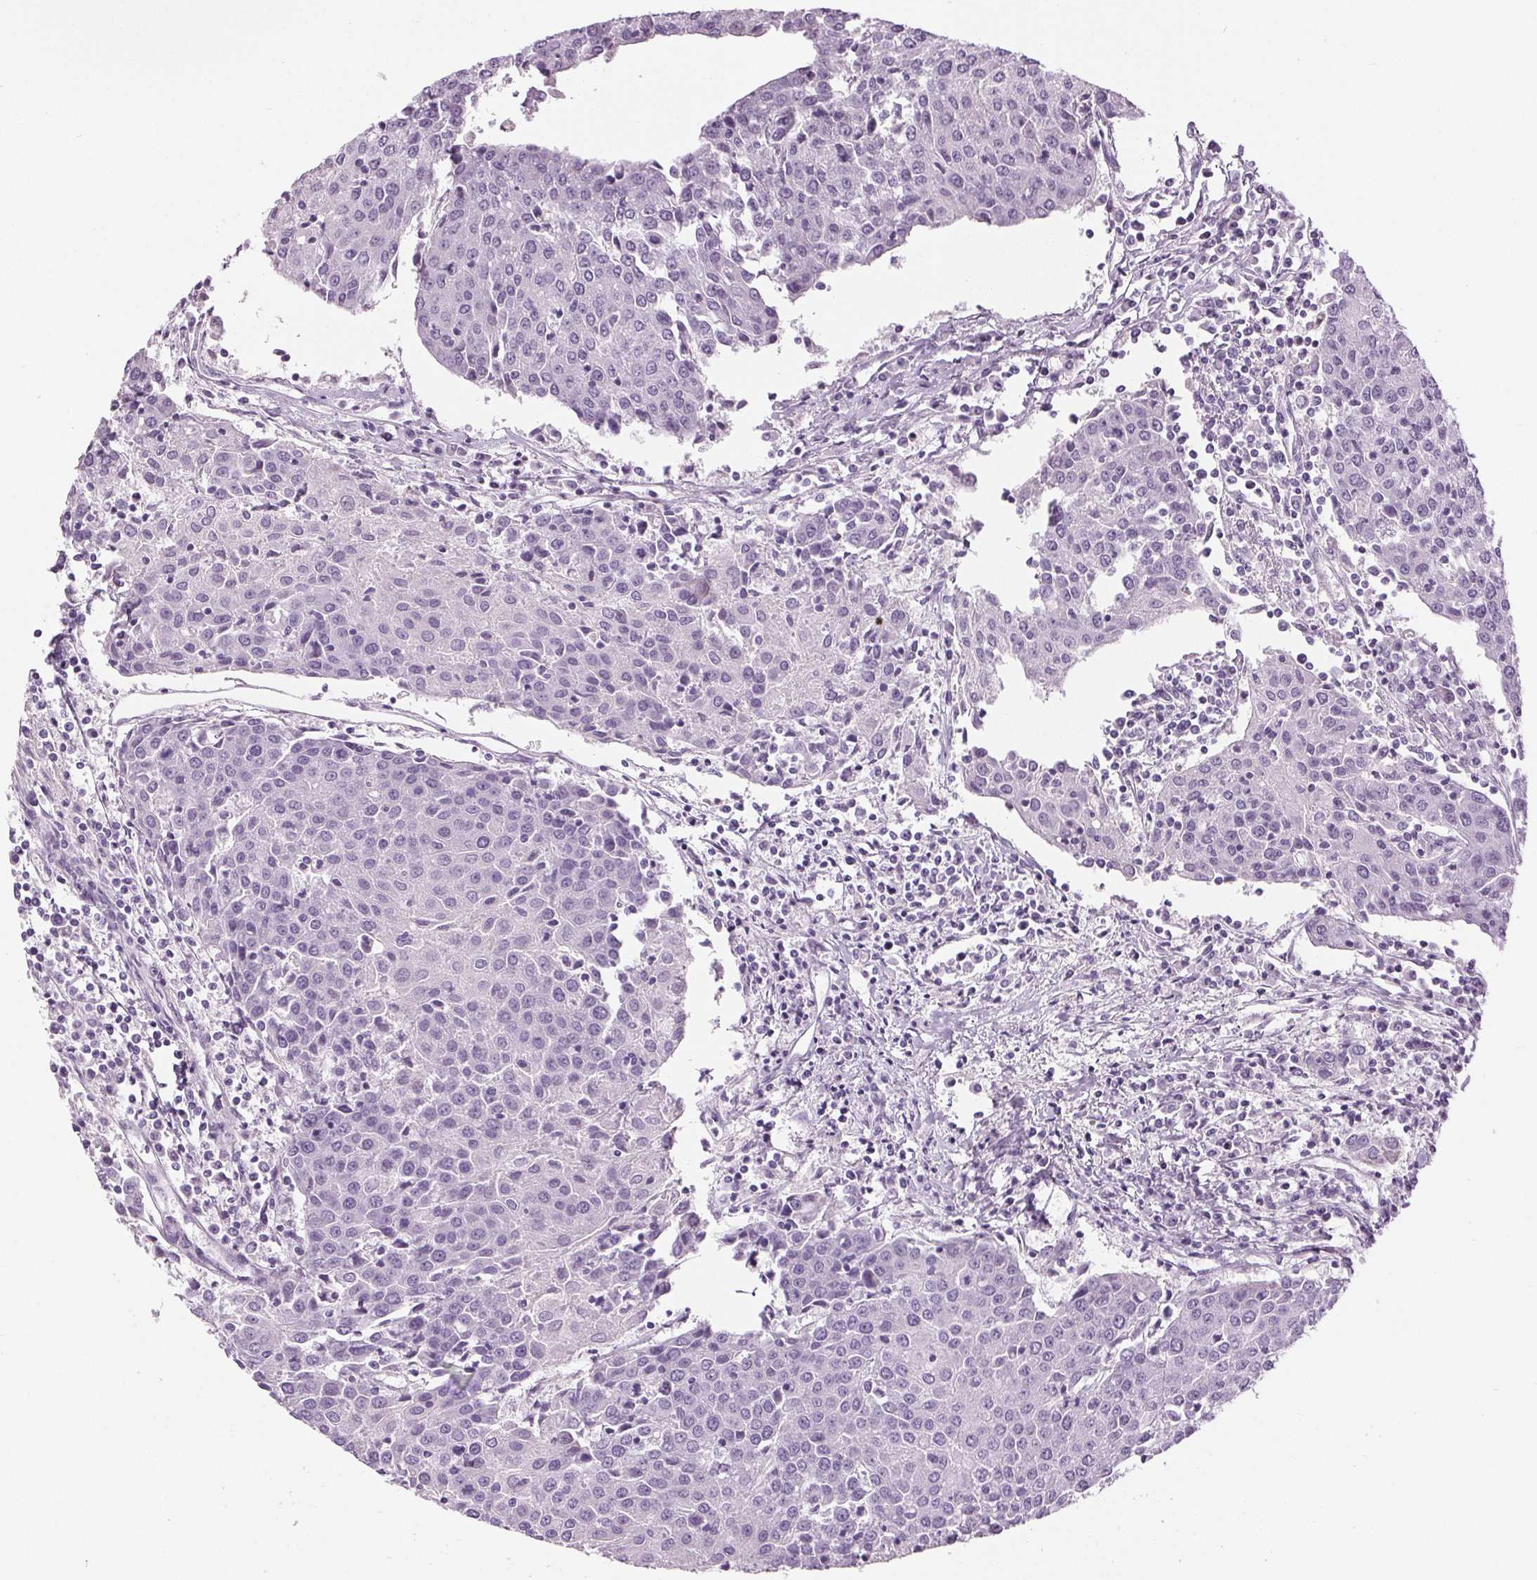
{"staining": {"intensity": "negative", "quantity": "none", "location": "none"}, "tissue": "urothelial cancer", "cell_type": "Tumor cells", "image_type": "cancer", "snomed": [{"axis": "morphology", "description": "Urothelial carcinoma, High grade"}, {"axis": "topography", "description": "Urinary bladder"}], "caption": "IHC histopathology image of urothelial cancer stained for a protein (brown), which exhibits no expression in tumor cells. (DAB immunohistochemistry (IHC) visualized using brightfield microscopy, high magnification).", "gene": "MISP", "patient": {"sex": "female", "age": 85}}